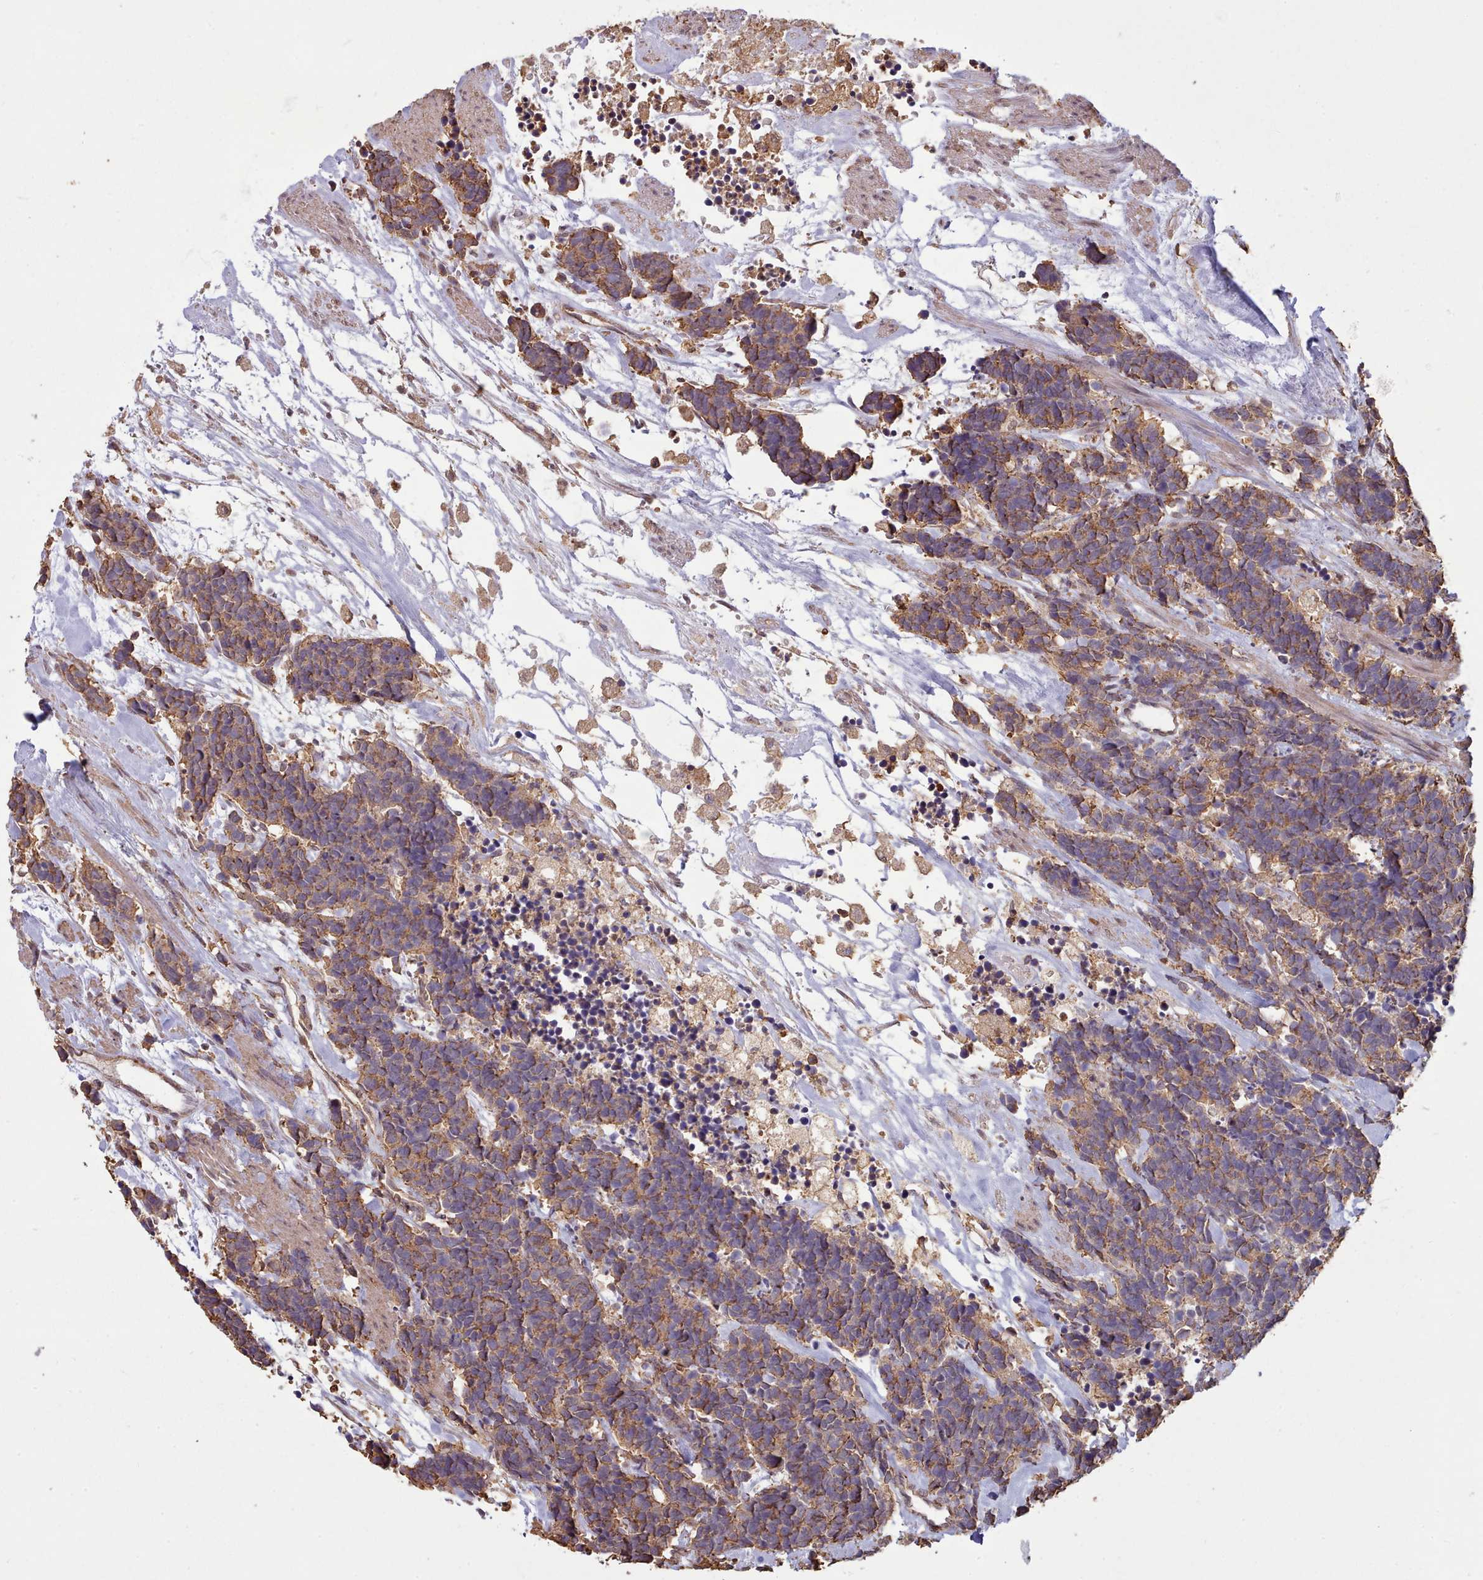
{"staining": {"intensity": "moderate", "quantity": ">75%", "location": "cytoplasmic/membranous"}, "tissue": "carcinoid", "cell_type": "Tumor cells", "image_type": "cancer", "snomed": [{"axis": "morphology", "description": "Carcinoma, NOS"}, {"axis": "morphology", "description": "Carcinoid, malignant, NOS"}, {"axis": "topography", "description": "Prostate"}], "caption": "This image reveals immunohistochemistry (IHC) staining of carcinoid, with medium moderate cytoplasmic/membranous expression in about >75% of tumor cells.", "gene": "METRN", "patient": {"sex": "male", "age": 57}}